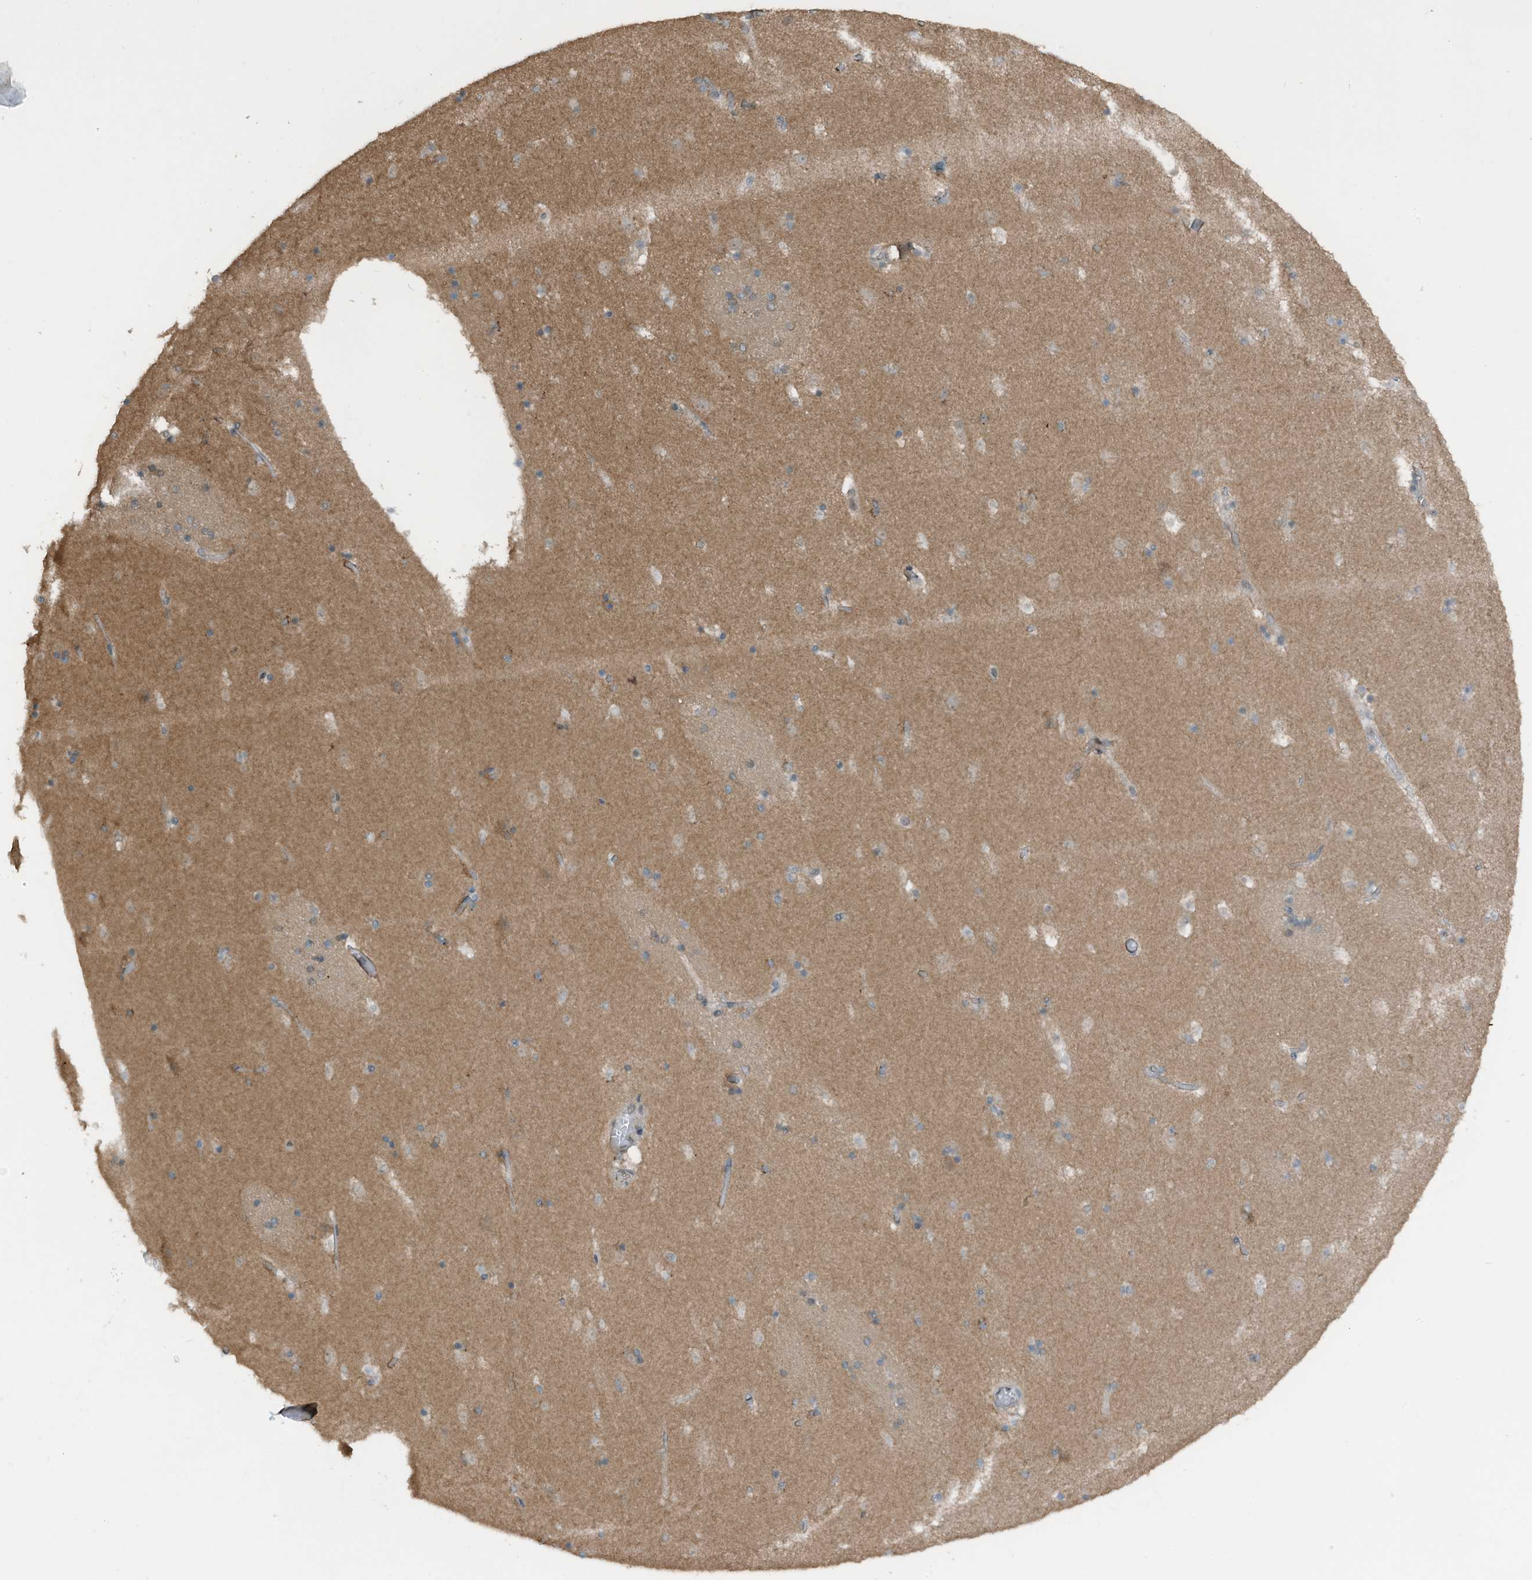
{"staining": {"intensity": "negative", "quantity": "none", "location": "none"}, "tissue": "caudate", "cell_type": "Glial cells", "image_type": "normal", "snomed": [{"axis": "morphology", "description": "Normal tissue, NOS"}, {"axis": "topography", "description": "Lateral ventricle wall"}], "caption": "Immunohistochemistry (IHC) photomicrograph of normal caudate stained for a protein (brown), which demonstrates no expression in glial cells. (Brightfield microscopy of DAB (3,3'-diaminobenzidine) IHC at high magnification).", "gene": "TXNDC9", "patient": {"sex": "male", "age": 45}}